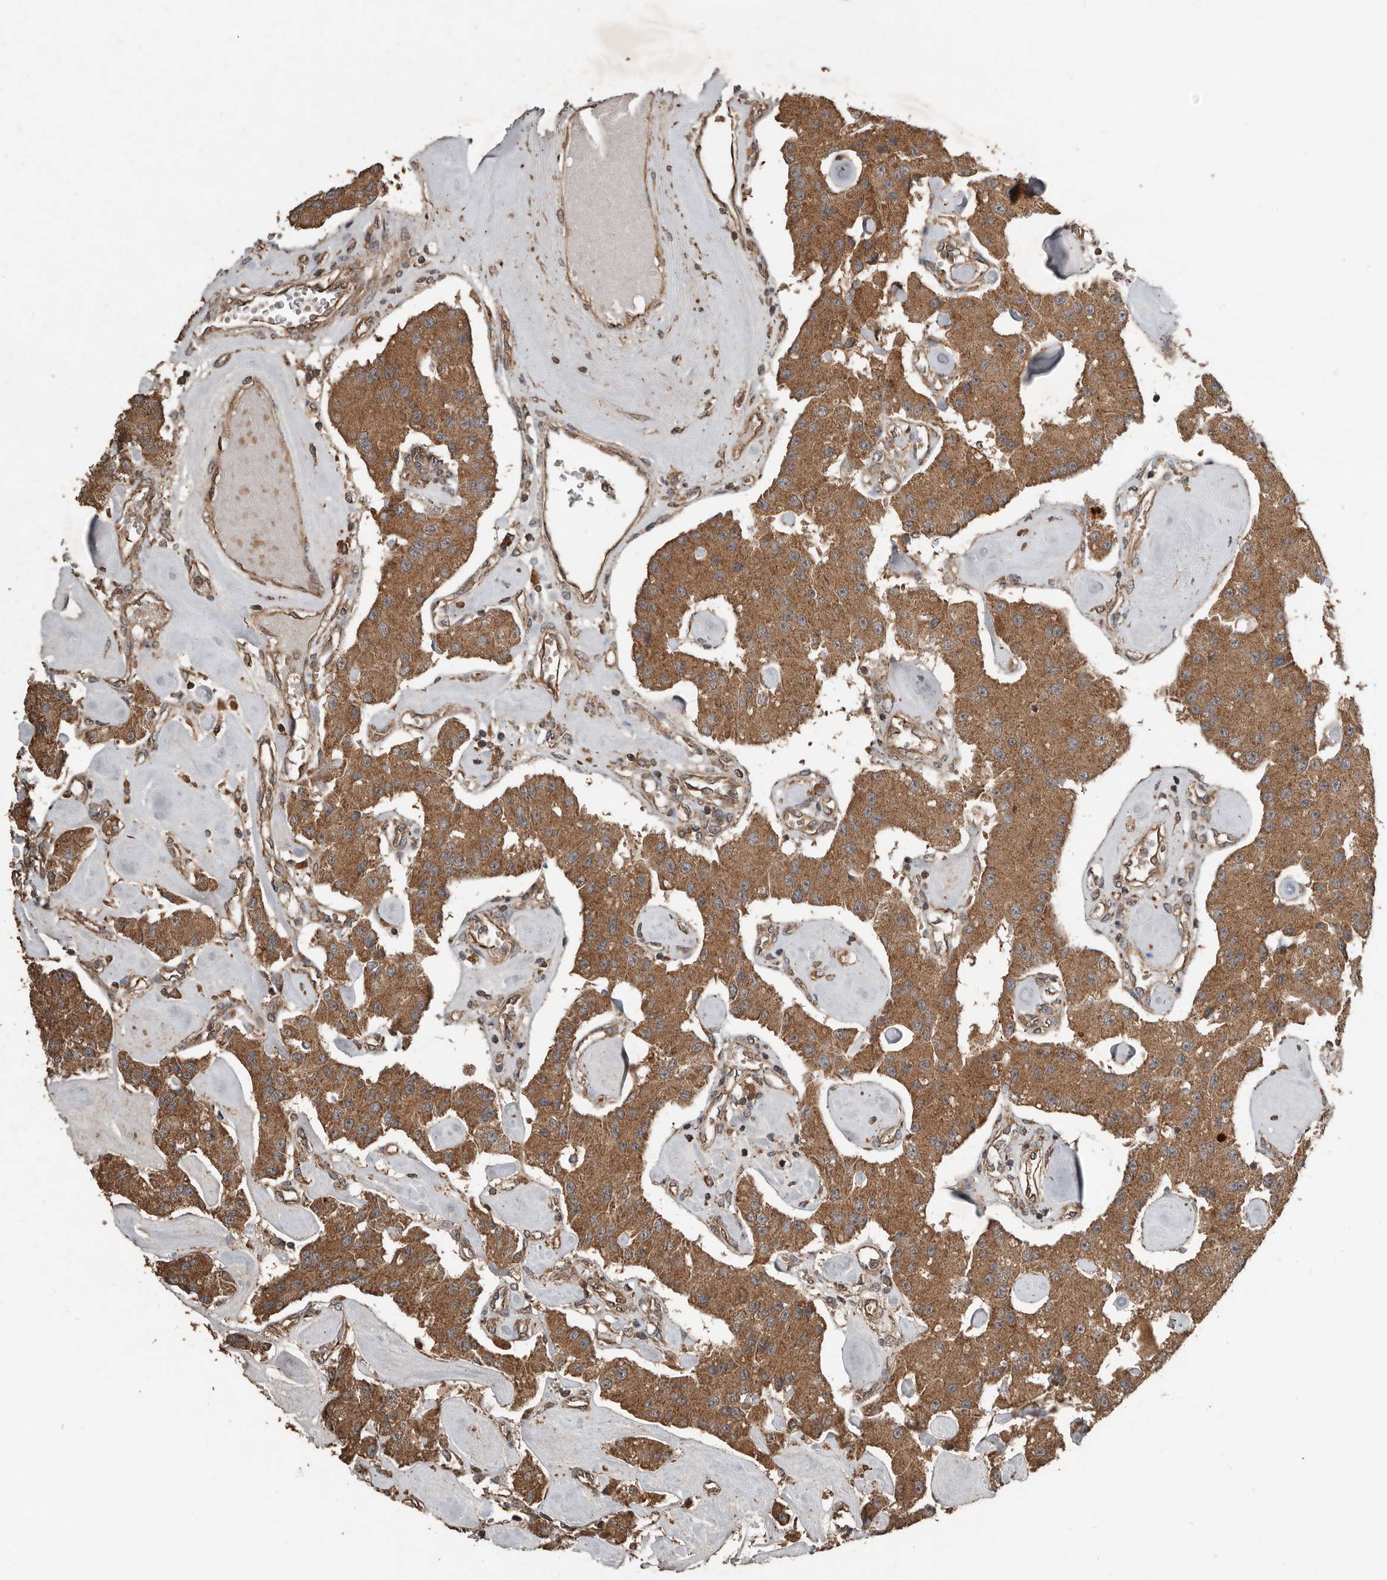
{"staining": {"intensity": "moderate", "quantity": ">75%", "location": "cytoplasmic/membranous"}, "tissue": "carcinoid", "cell_type": "Tumor cells", "image_type": "cancer", "snomed": [{"axis": "morphology", "description": "Carcinoid, malignant, NOS"}, {"axis": "topography", "description": "Pancreas"}], "caption": "This is a micrograph of immunohistochemistry (IHC) staining of malignant carcinoid, which shows moderate positivity in the cytoplasmic/membranous of tumor cells.", "gene": "RNF207", "patient": {"sex": "male", "age": 41}}